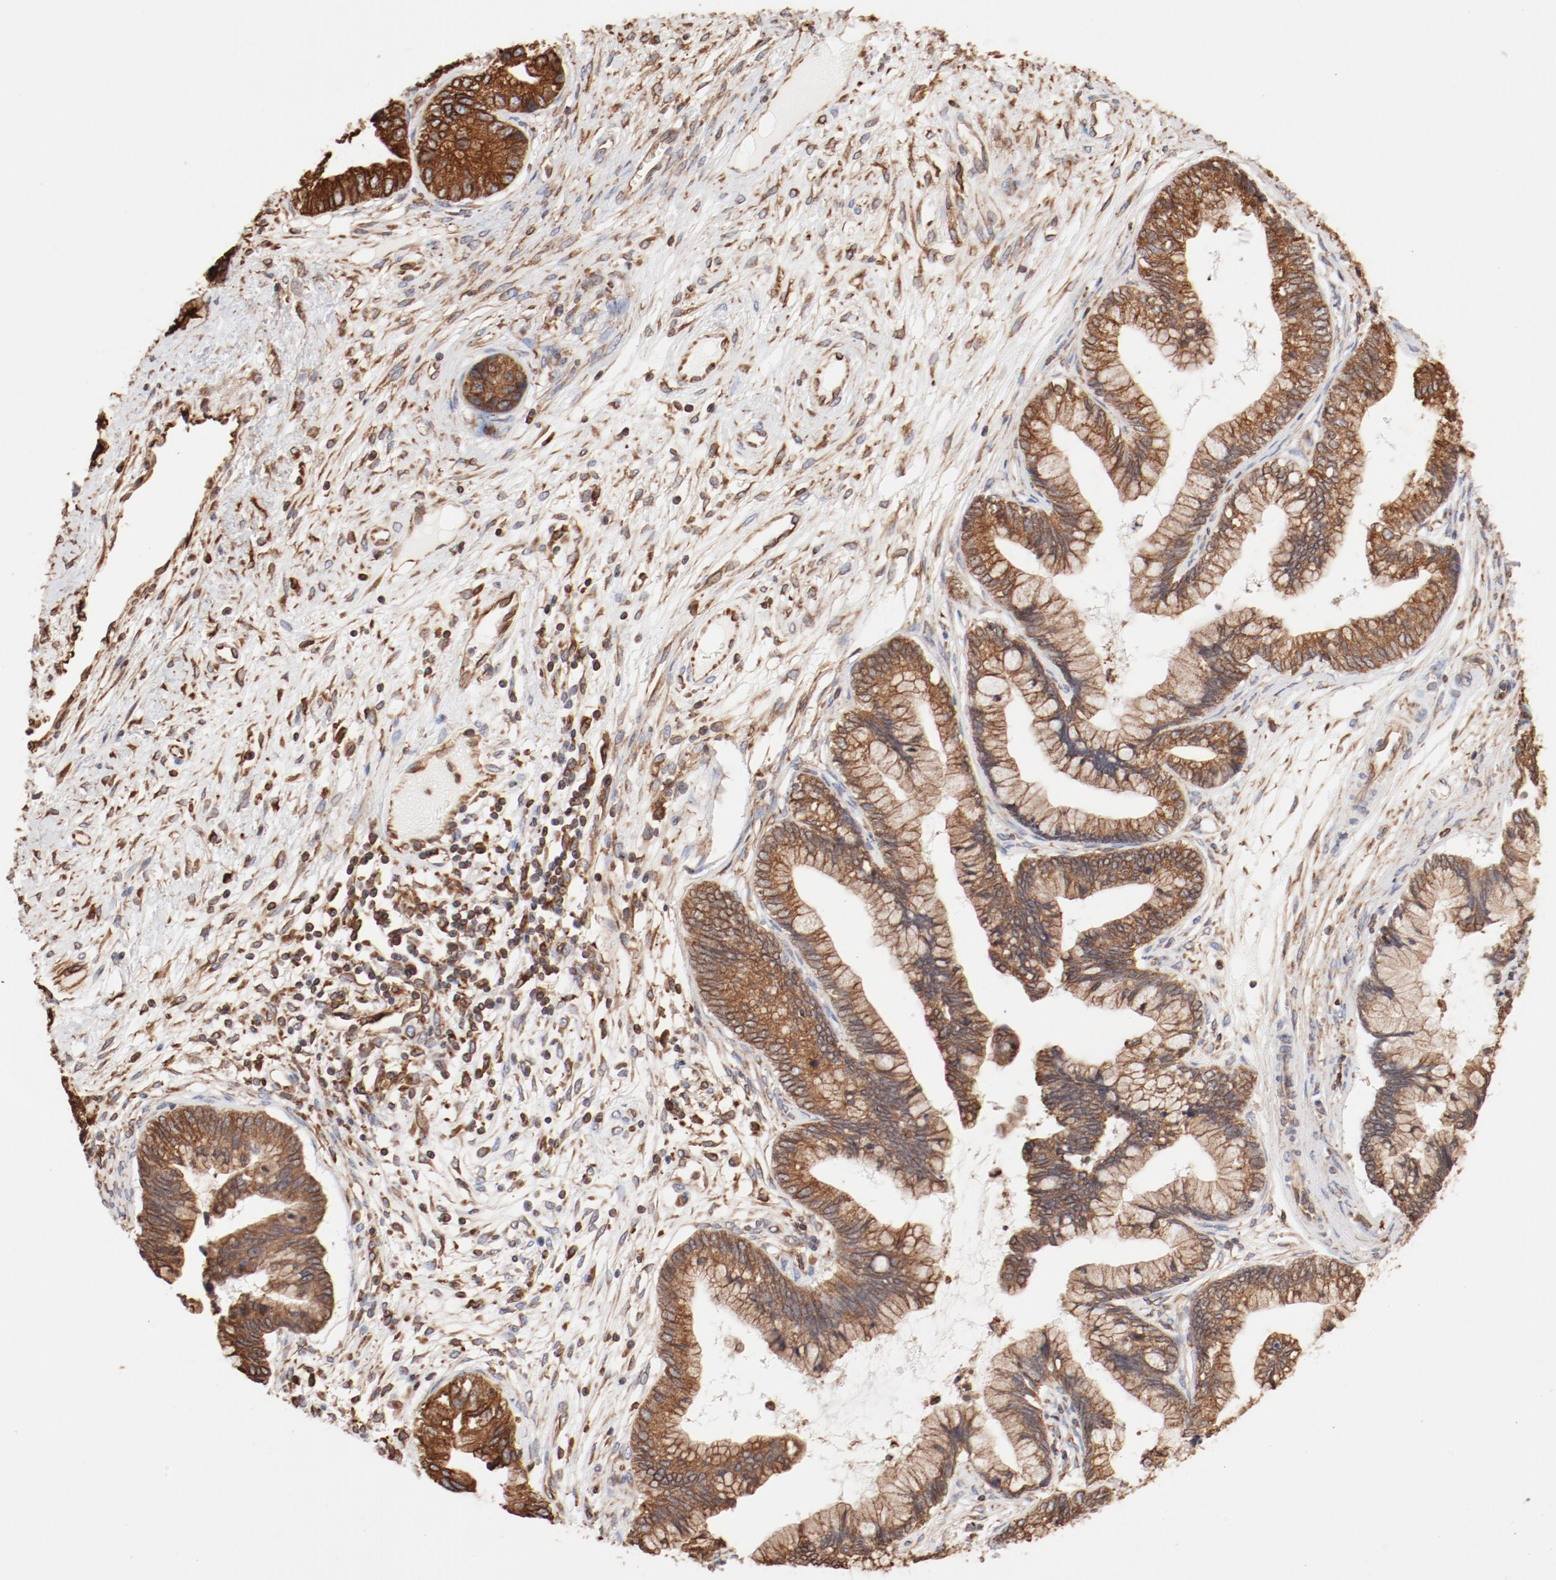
{"staining": {"intensity": "moderate", "quantity": ">75%", "location": "cytoplasmic/membranous"}, "tissue": "cervical cancer", "cell_type": "Tumor cells", "image_type": "cancer", "snomed": [{"axis": "morphology", "description": "Adenocarcinoma, NOS"}, {"axis": "topography", "description": "Cervix"}], "caption": "This is a micrograph of immunohistochemistry (IHC) staining of adenocarcinoma (cervical), which shows moderate expression in the cytoplasmic/membranous of tumor cells.", "gene": "BCAP31", "patient": {"sex": "female", "age": 44}}